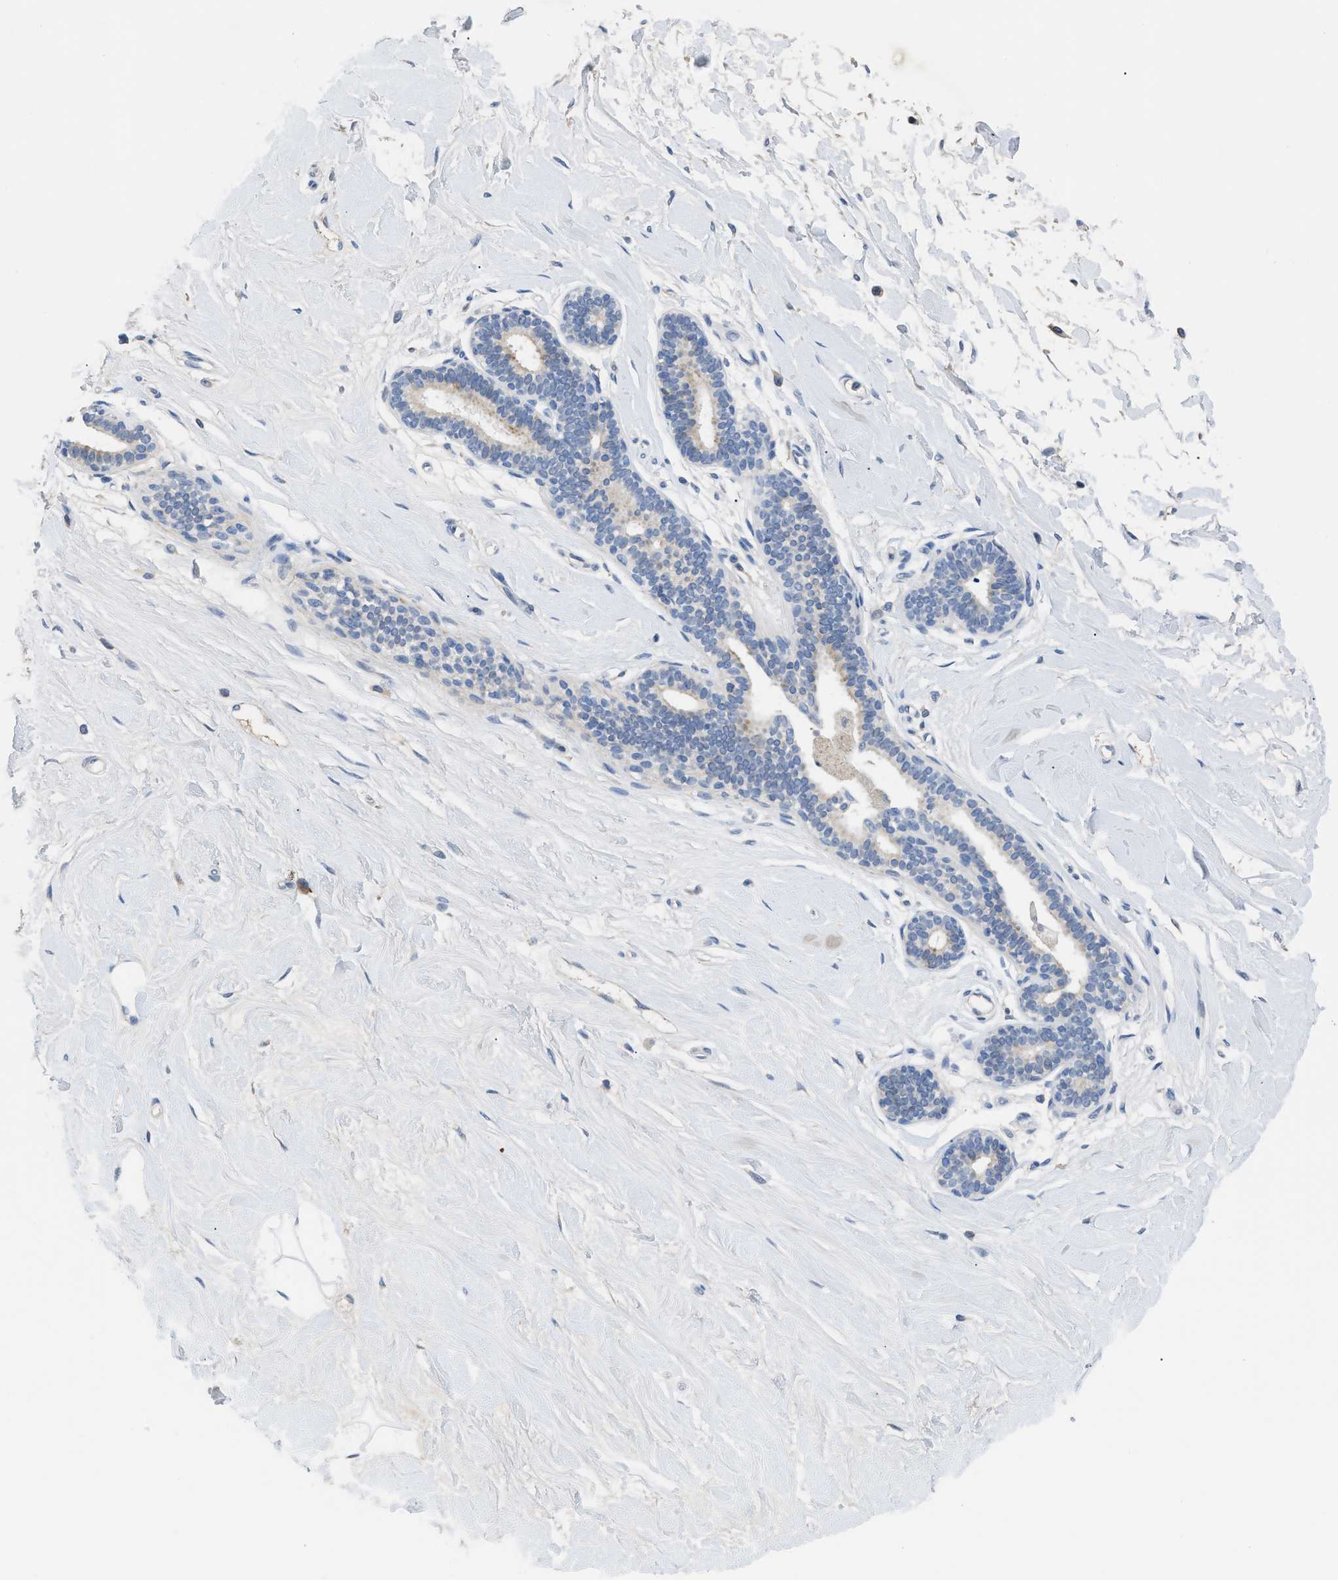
{"staining": {"intensity": "negative", "quantity": "none", "location": "none"}, "tissue": "breast", "cell_type": "Adipocytes", "image_type": "normal", "snomed": [{"axis": "morphology", "description": "Normal tissue, NOS"}, {"axis": "morphology", "description": "Lobular carcinoma"}, {"axis": "topography", "description": "Breast"}], "caption": "This is a photomicrograph of immunohistochemistry staining of benign breast, which shows no staining in adipocytes.", "gene": "OR9K2", "patient": {"sex": "female", "age": 59}}